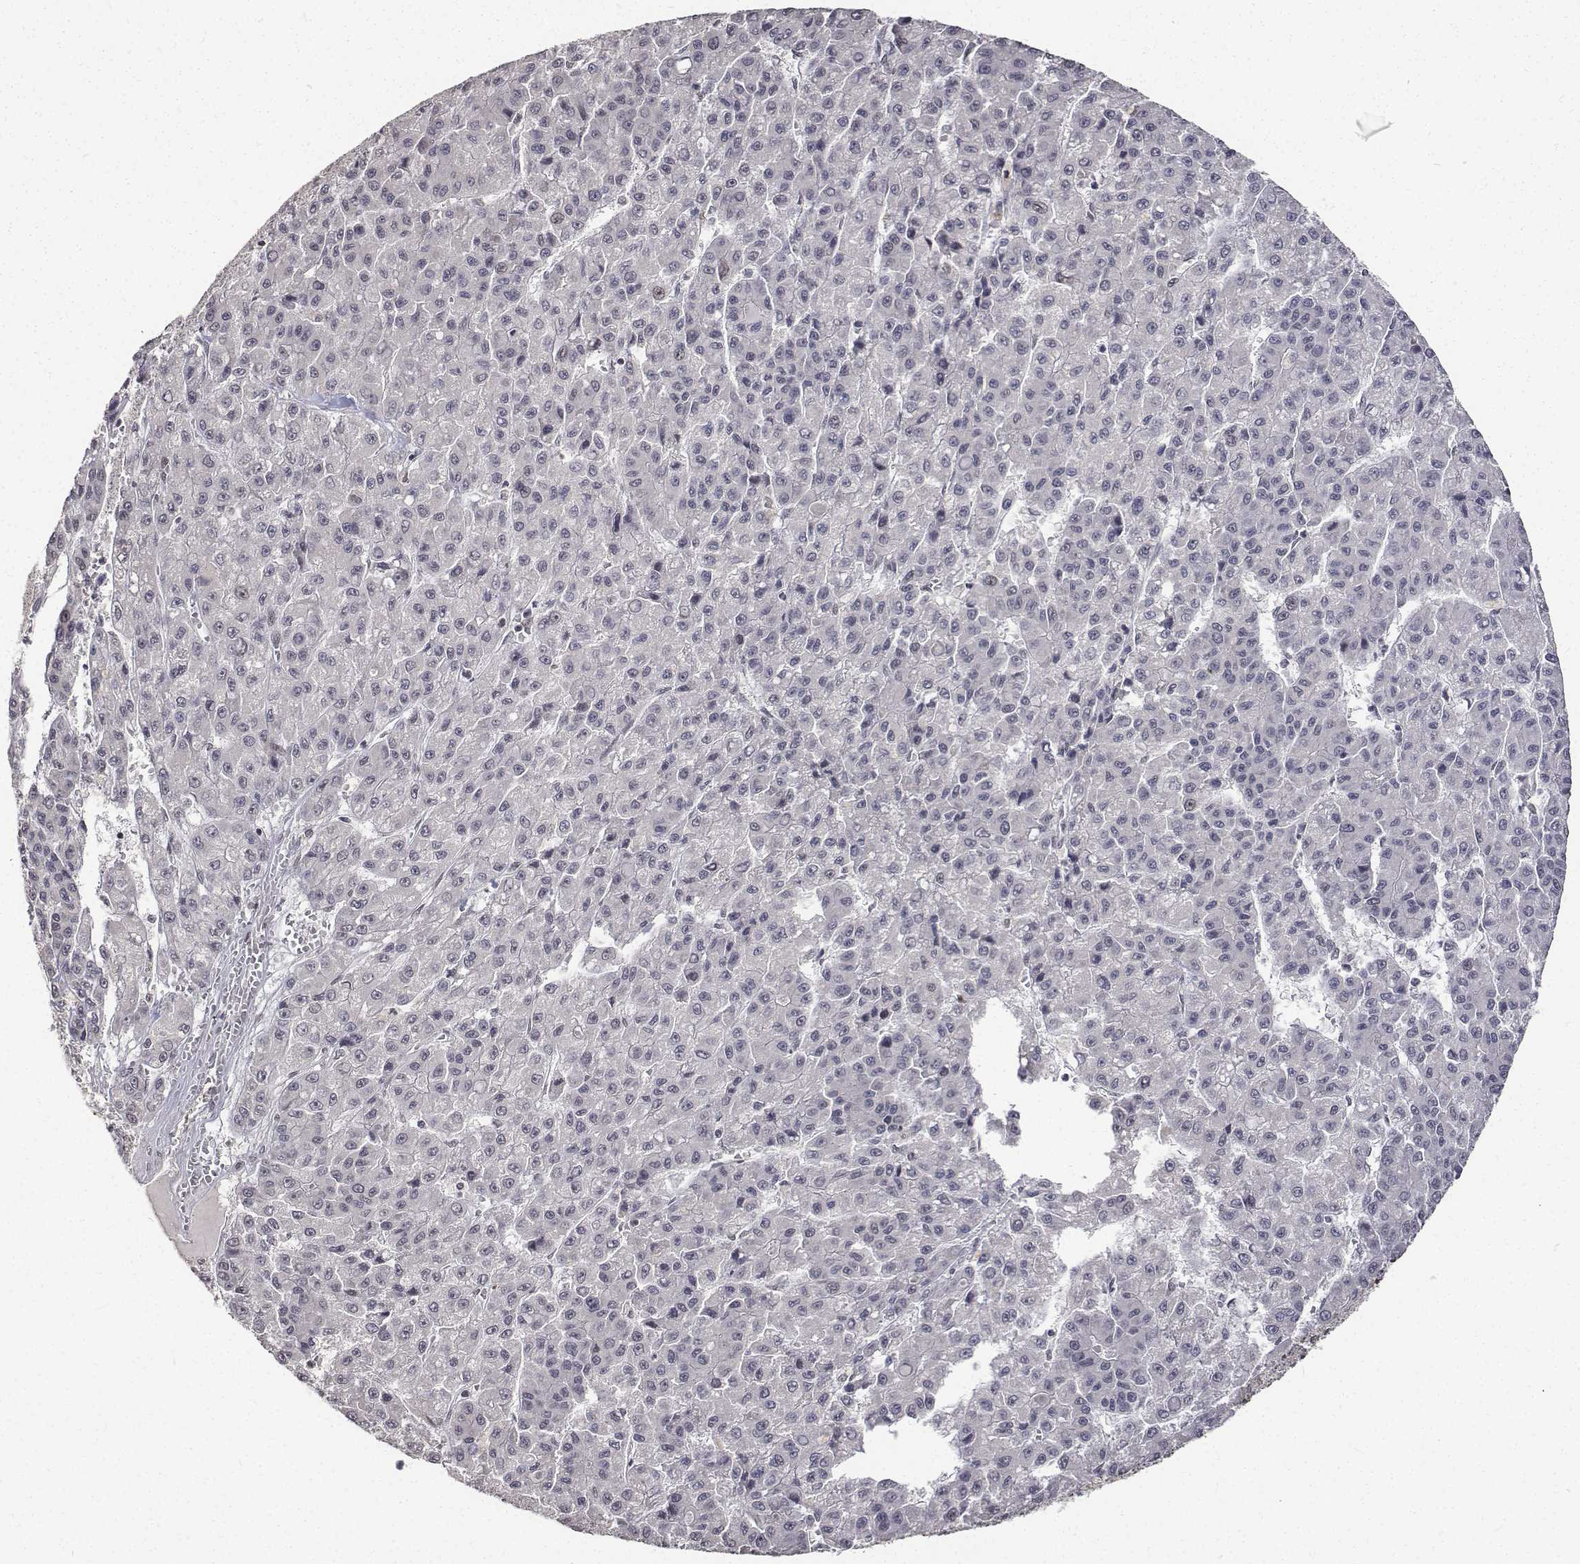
{"staining": {"intensity": "negative", "quantity": "none", "location": "none"}, "tissue": "liver cancer", "cell_type": "Tumor cells", "image_type": "cancer", "snomed": [{"axis": "morphology", "description": "Carcinoma, Hepatocellular, NOS"}, {"axis": "topography", "description": "Liver"}], "caption": "This is an immunohistochemistry micrograph of human liver hepatocellular carcinoma. There is no positivity in tumor cells.", "gene": "ATRX", "patient": {"sex": "male", "age": 70}}